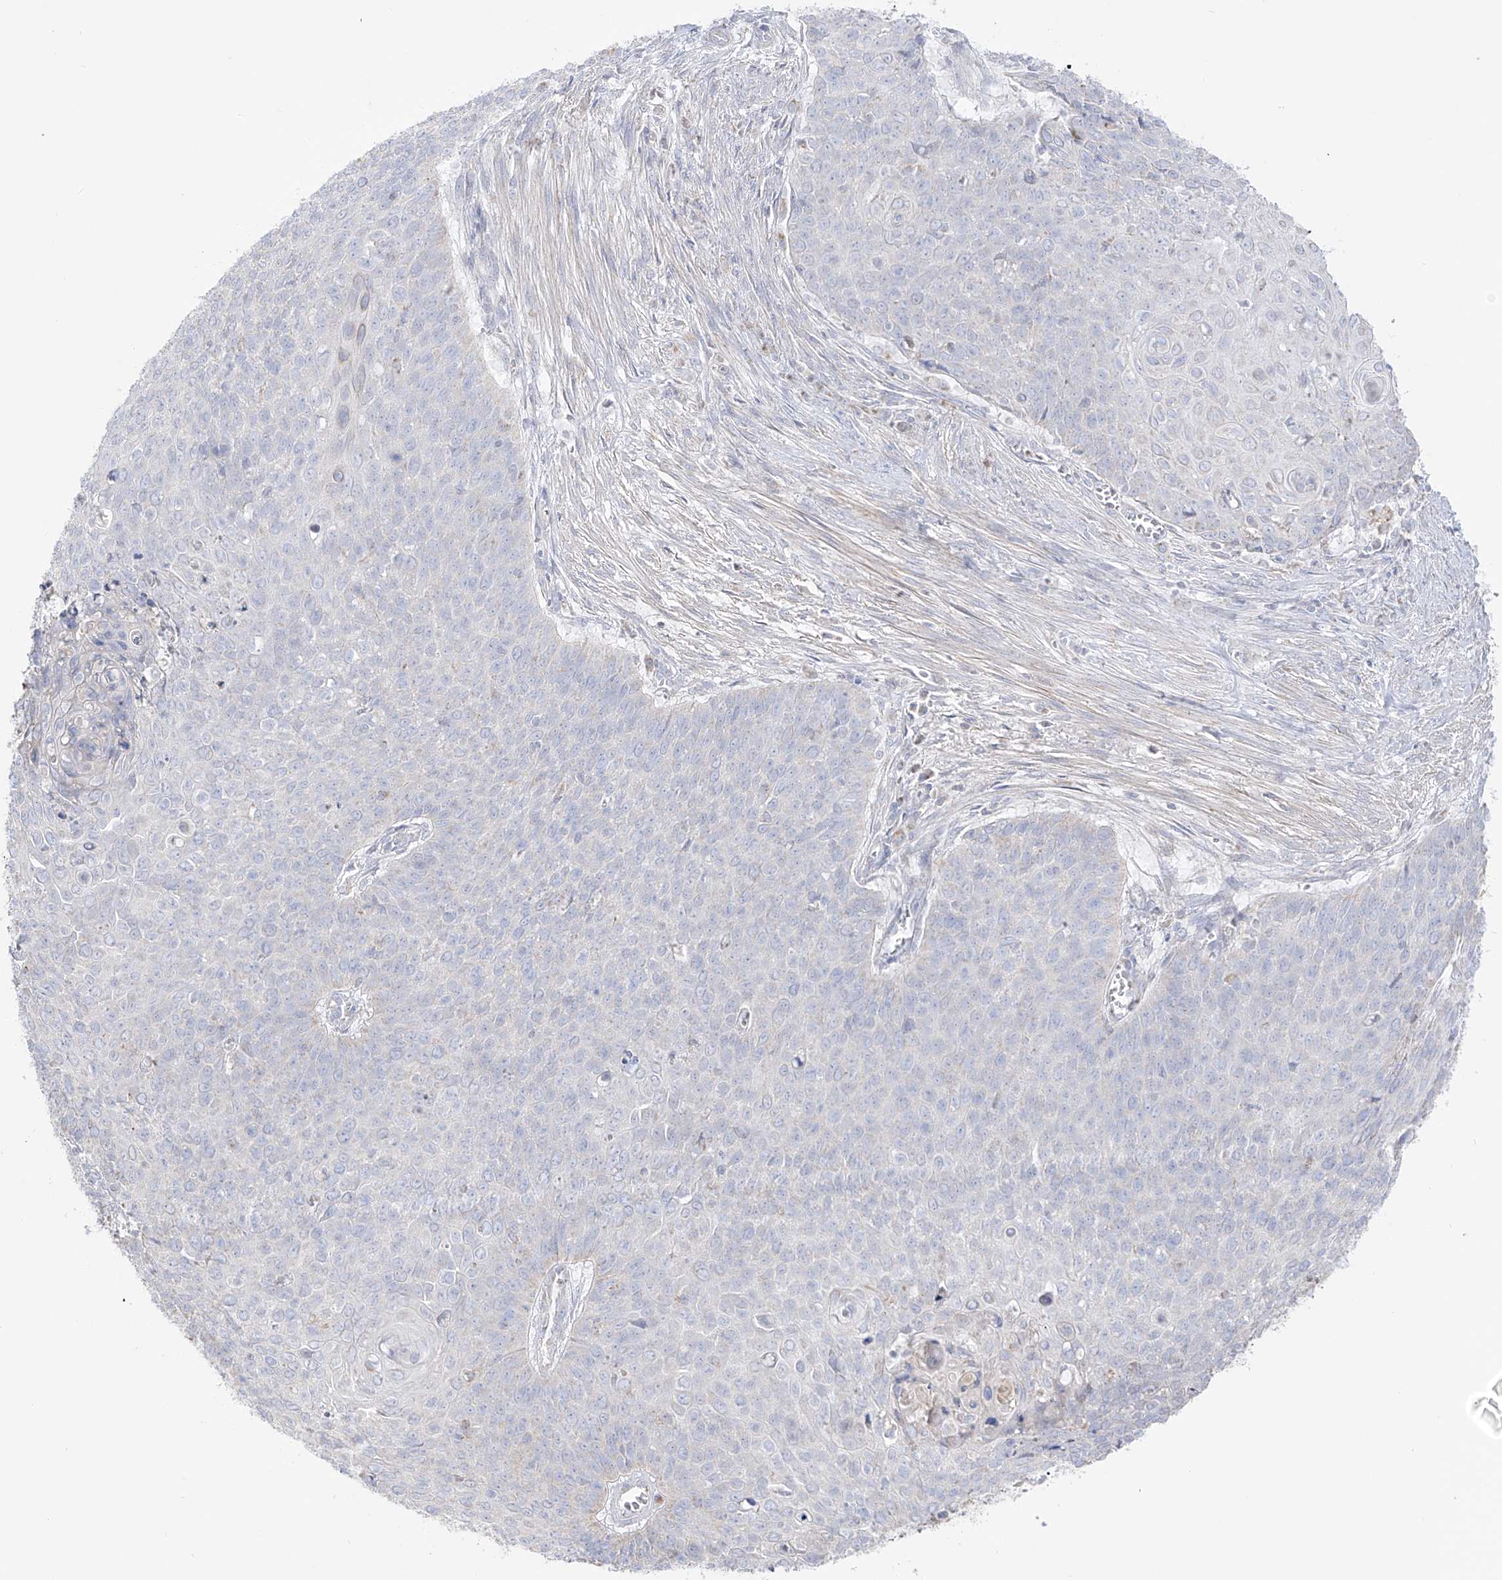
{"staining": {"intensity": "negative", "quantity": "none", "location": "none"}, "tissue": "cervical cancer", "cell_type": "Tumor cells", "image_type": "cancer", "snomed": [{"axis": "morphology", "description": "Squamous cell carcinoma, NOS"}, {"axis": "topography", "description": "Cervix"}], "caption": "IHC histopathology image of human cervical squamous cell carcinoma stained for a protein (brown), which reveals no positivity in tumor cells.", "gene": "RCHY1", "patient": {"sex": "female", "age": 39}}